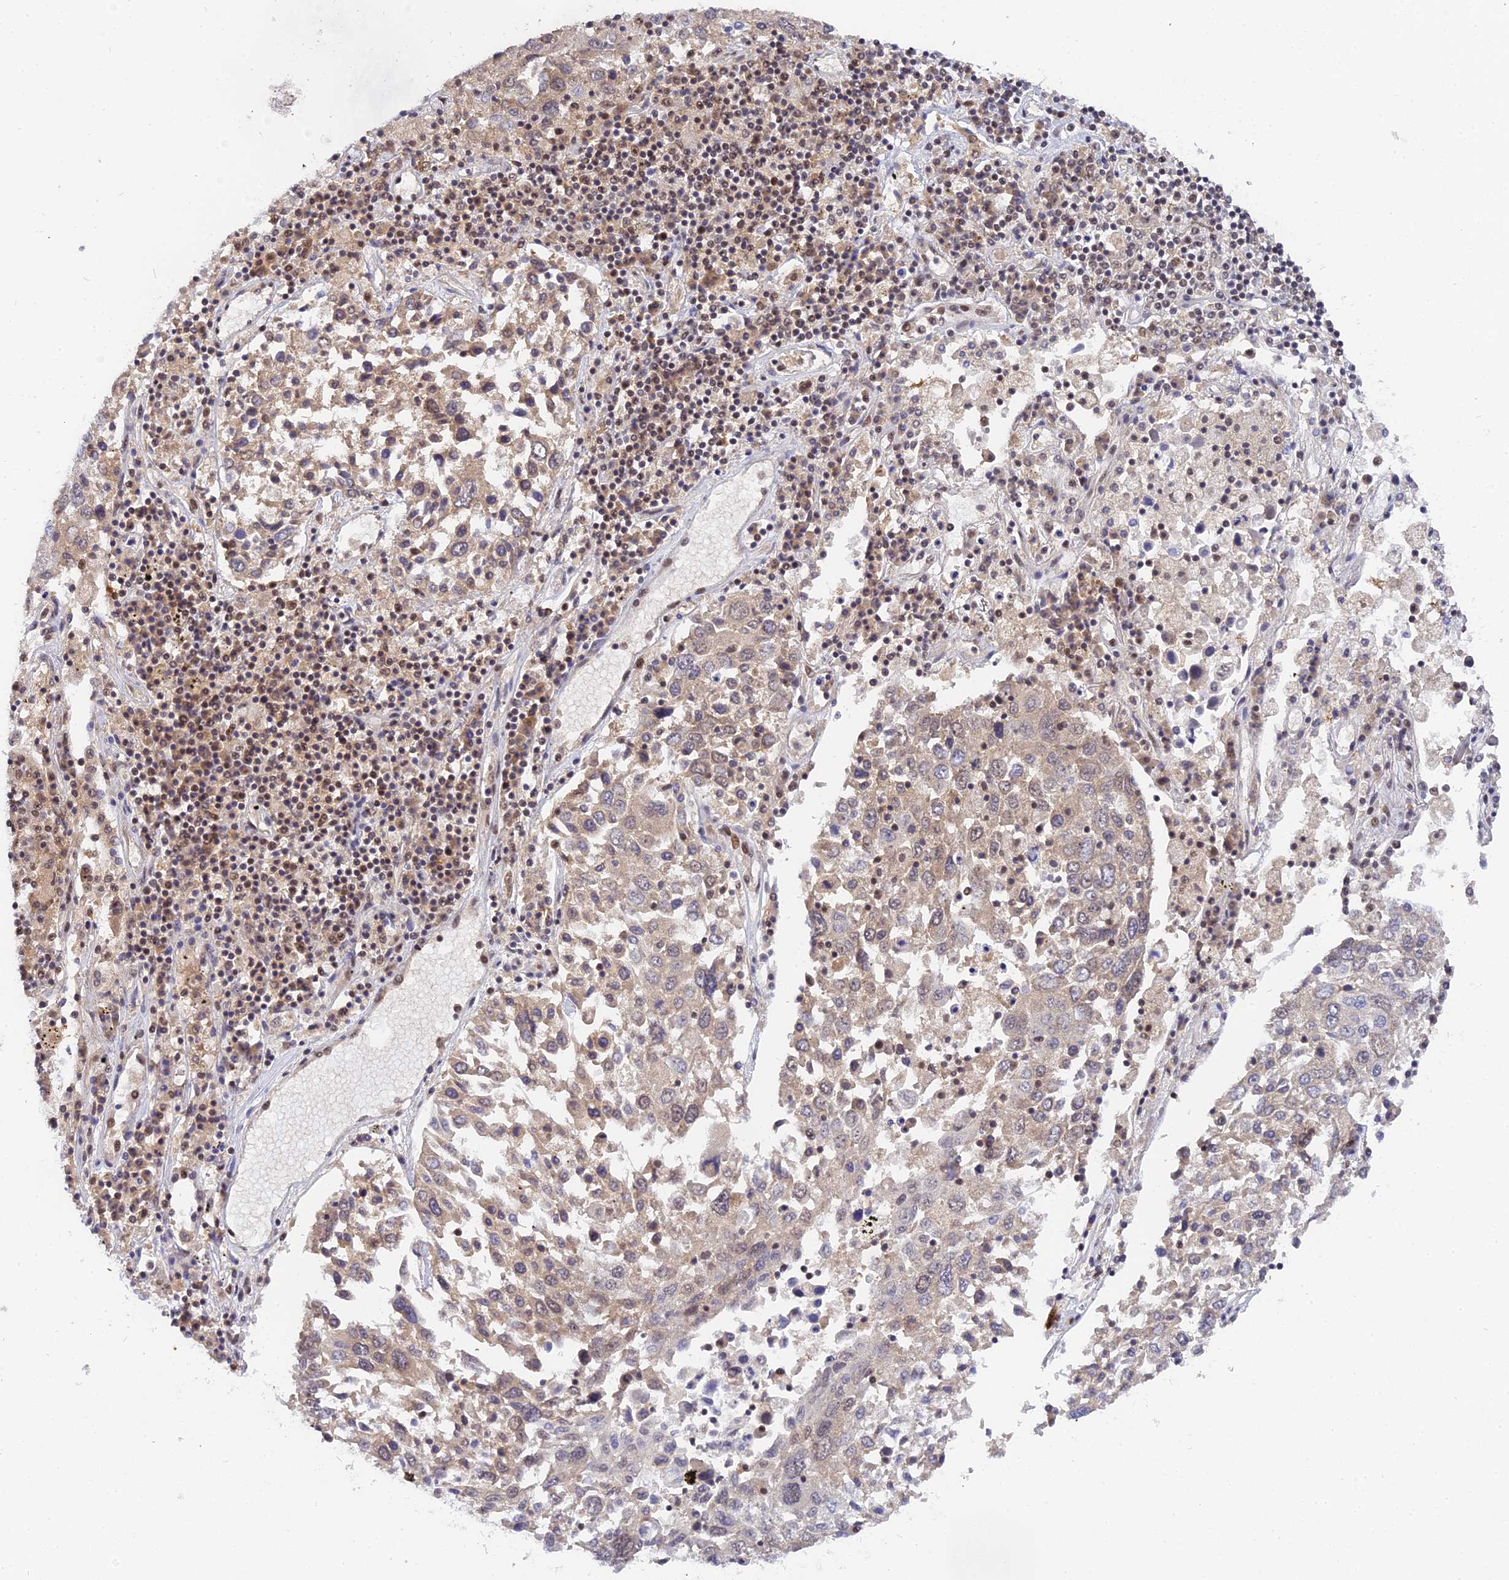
{"staining": {"intensity": "moderate", "quantity": "25%-75%", "location": "cytoplasmic/membranous,nuclear"}, "tissue": "lung cancer", "cell_type": "Tumor cells", "image_type": "cancer", "snomed": [{"axis": "morphology", "description": "Squamous cell carcinoma, NOS"}, {"axis": "topography", "description": "Lung"}], "caption": "An IHC image of neoplastic tissue is shown. Protein staining in brown labels moderate cytoplasmic/membranous and nuclear positivity in lung cancer within tumor cells. The staining is performed using DAB brown chromogen to label protein expression. The nuclei are counter-stained blue using hematoxylin.", "gene": "EXOSC3", "patient": {"sex": "male", "age": 65}}